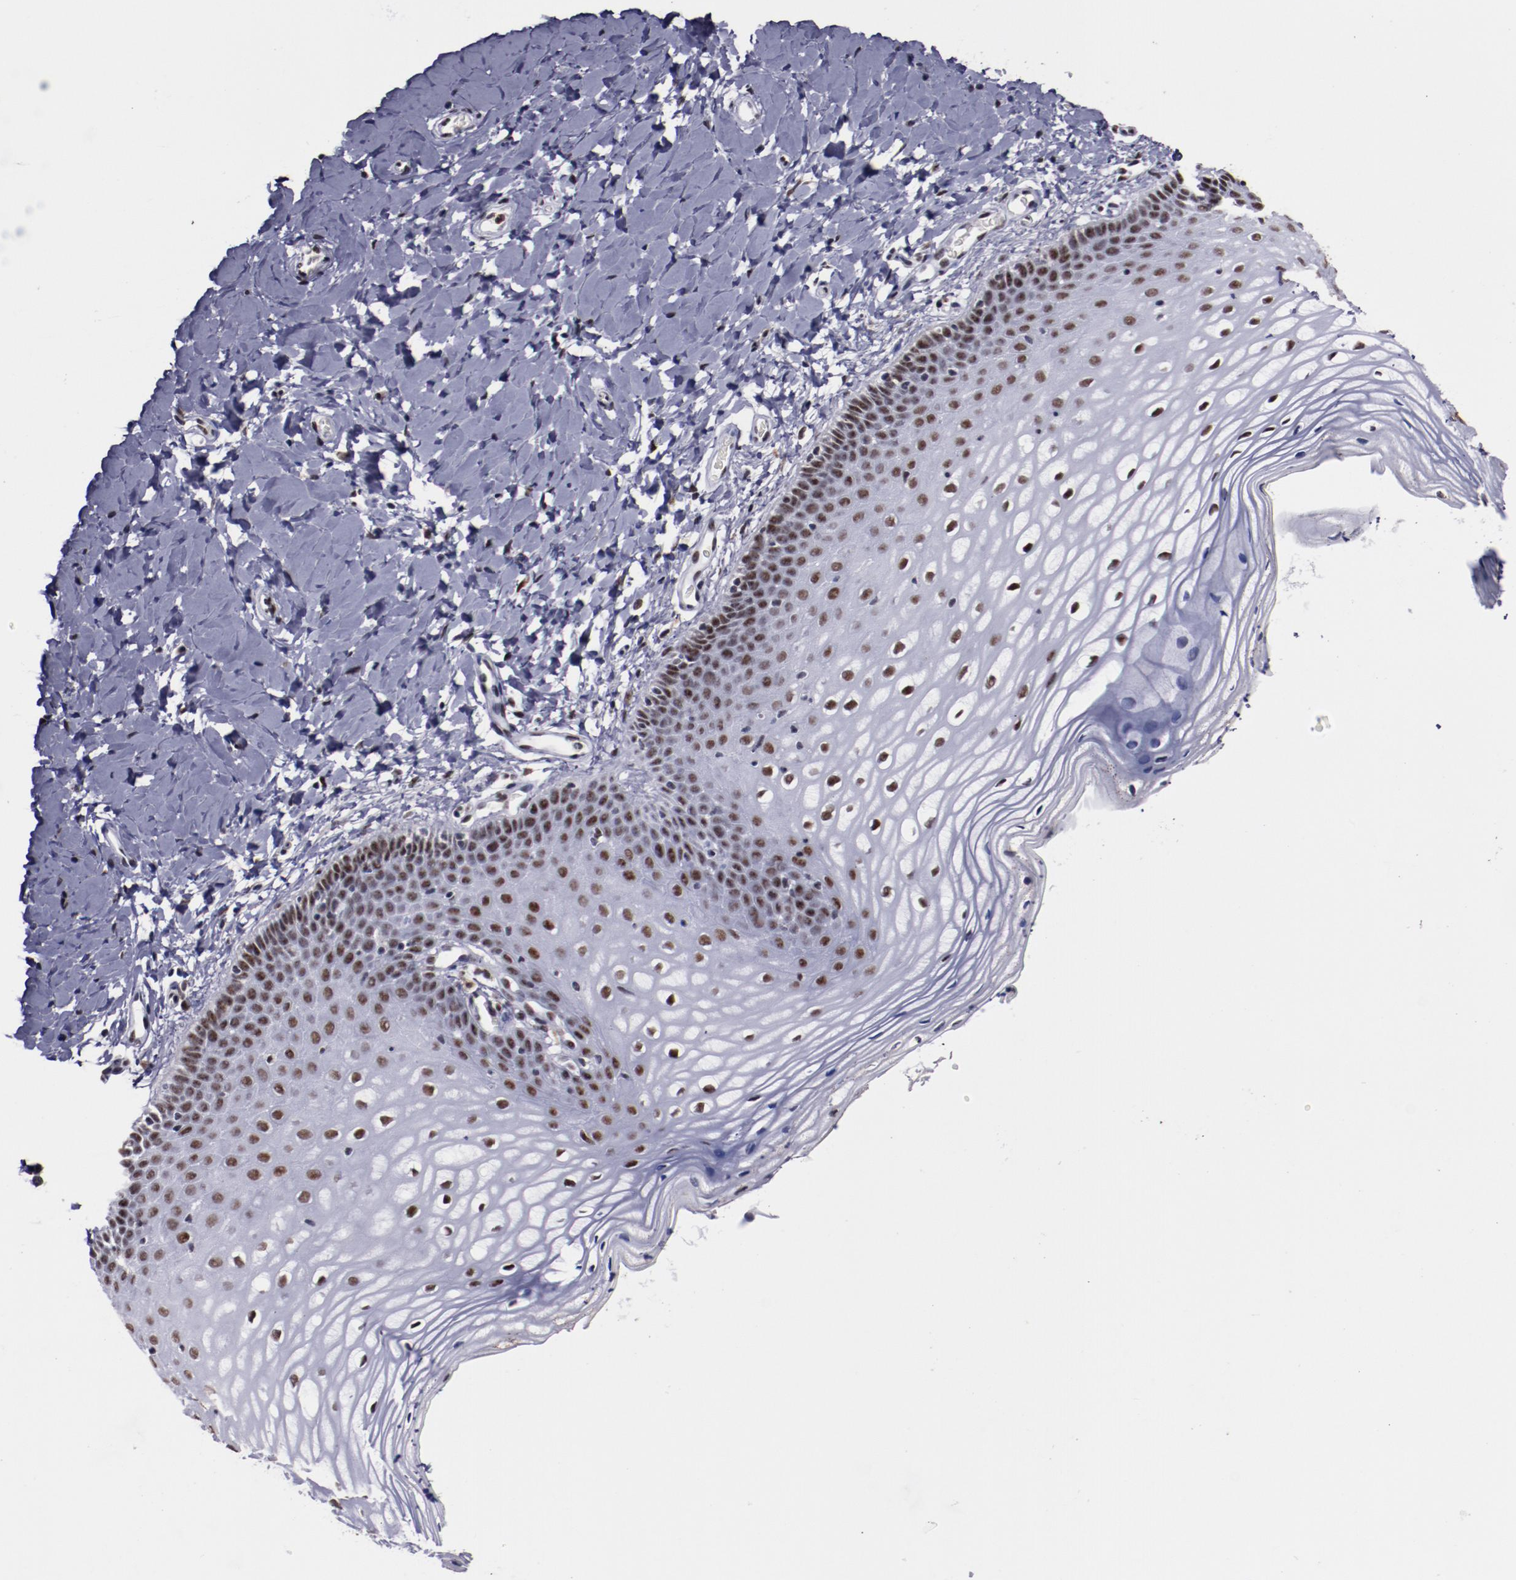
{"staining": {"intensity": "moderate", "quantity": "25%-75%", "location": "nuclear"}, "tissue": "vagina", "cell_type": "Squamous epithelial cells", "image_type": "normal", "snomed": [{"axis": "morphology", "description": "Normal tissue, NOS"}, {"axis": "topography", "description": "Vagina"}], "caption": "High-magnification brightfield microscopy of normal vagina stained with DAB (3,3'-diaminobenzidine) (brown) and counterstained with hematoxylin (blue). squamous epithelial cells exhibit moderate nuclear positivity is seen in about25%-75% of cells. The protein is stained brown, and the nuclei are stained in blue (DAB IHC with brightfield microscopy, high magnification).", "gene": "PPP4R3A", "patient": {"sex": "female", "age": 55}}